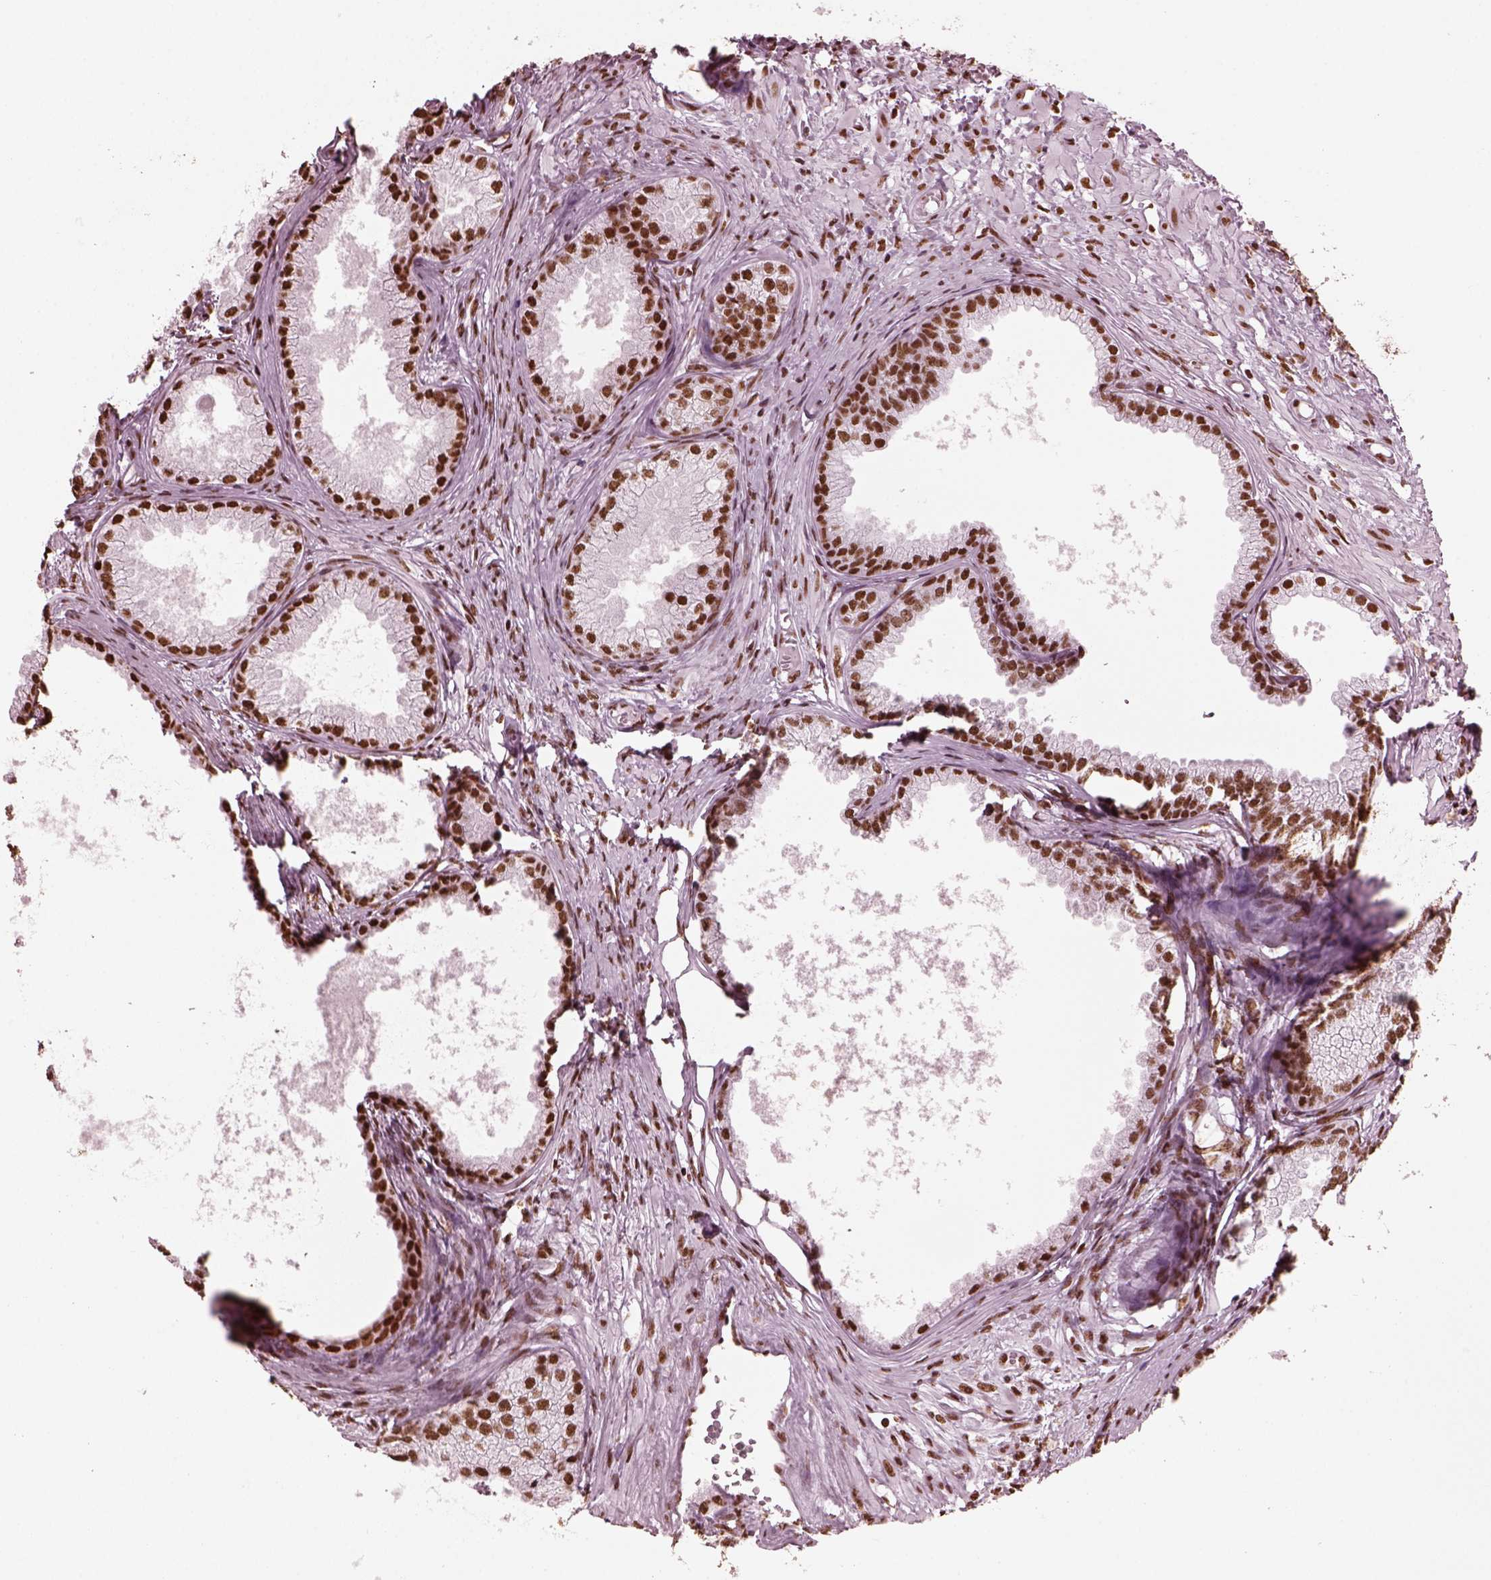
{"staining": {"intensity": "moderate", "quantity": ">75%", "location": "cytoplasmic/membranous"}, "tissue": "prostate cancer", "cell_type": "Tumor cells", "image_type": "cancer", "snomed": [{"axis": "morphology", "description": "Adenocarcinoma, High grade"}, {"axis": "topography", "description": "Prostate"}], "caption": "Approximately >75% of tumor cells in human prostate cancer demonstrate moderate cytoplasmic/membranous protein expression as visualized by brown immunohistochemical staining.", "gene": "CBFA2T3", "patient": {"sex": "male", "age": 83}}